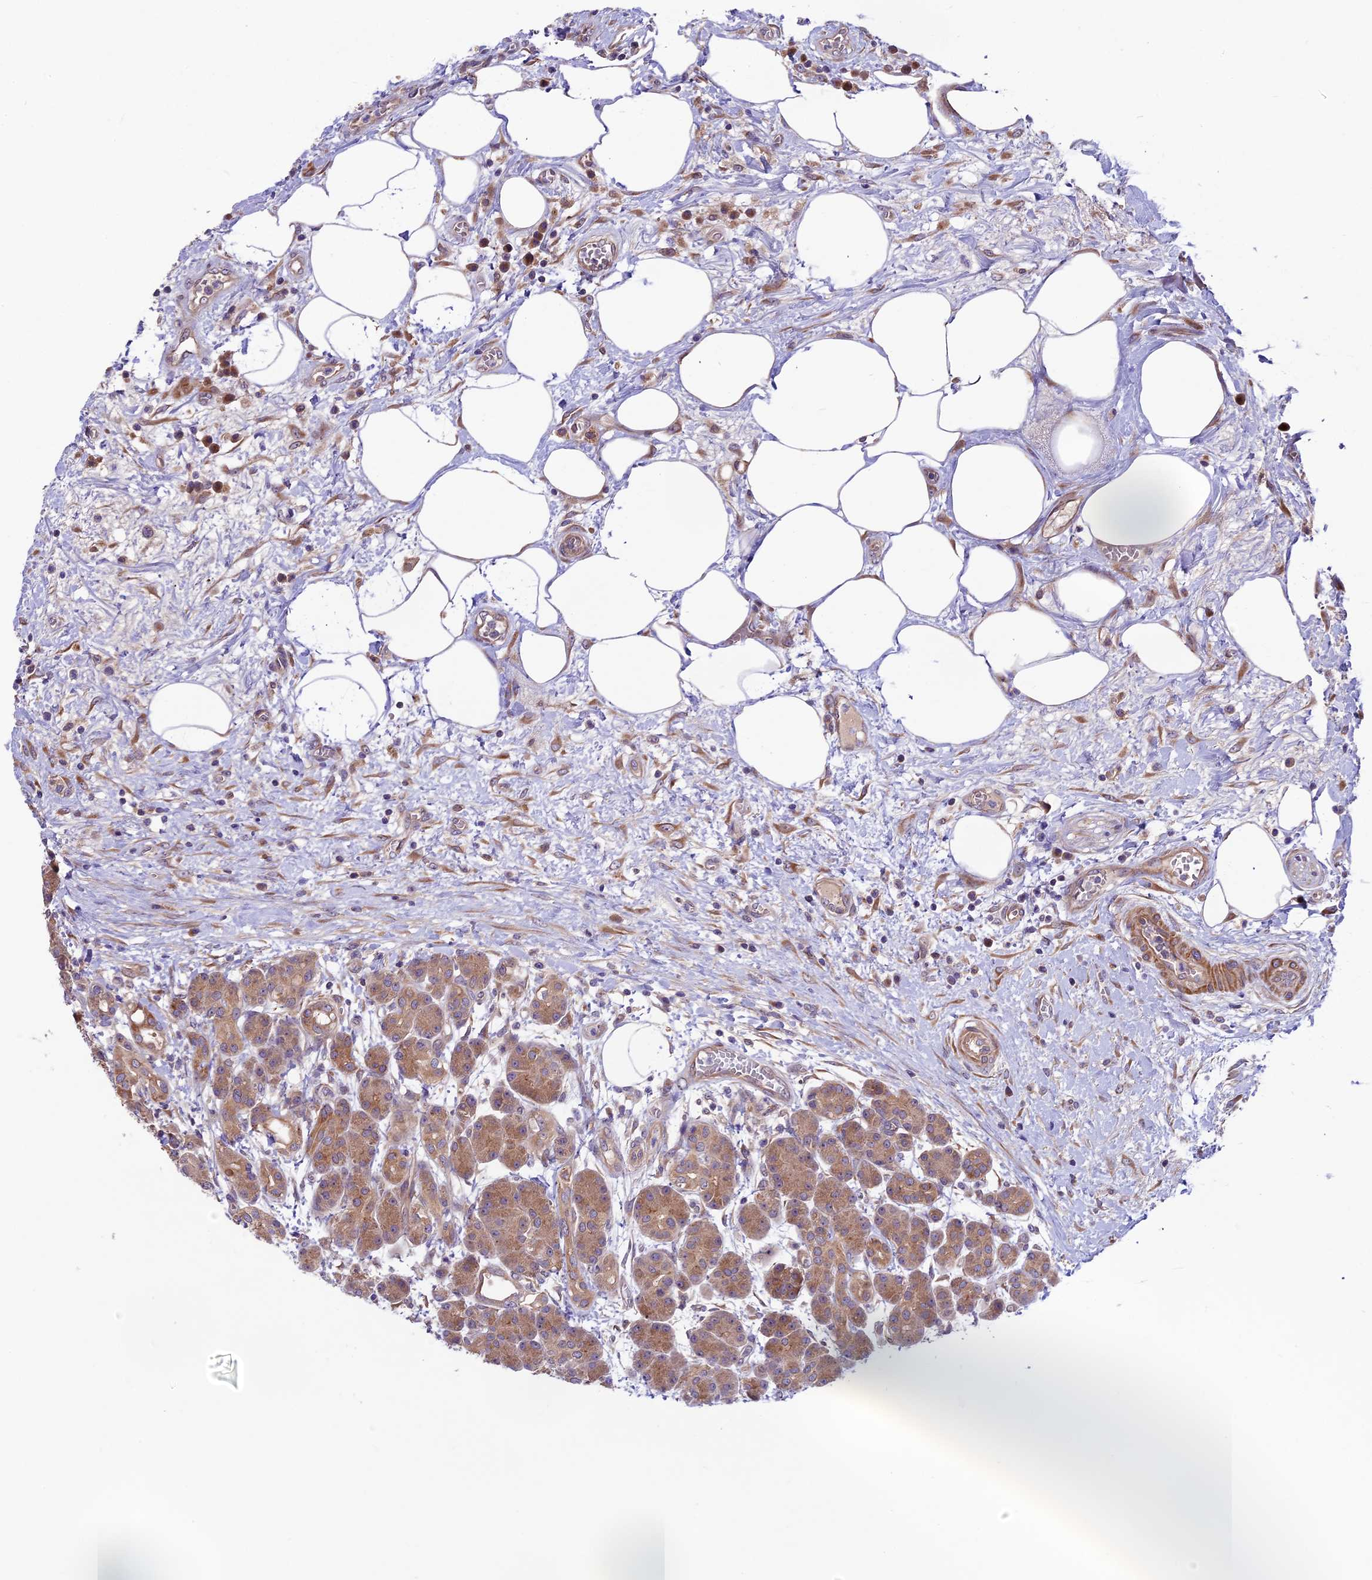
{"staining": {"intensity": "moderate", "quantity": ">75%", "location": "cytoplasmic/membranous"}, "tissue": "pancreas", "cell_type": "Exocrine glandular cells", "image_type": "normal", "snomed": [{"axis": "morphology", "description": "Normal tissue, NOS"}, {"axis": "topography", "description": "Pancreas"}], "caption": "Protein staining of unremarkable pancreas reveals moderate cytoplasmic/membranous expression in approximately >75% of exocrine glandular cells.", "gene": "COG8", "patient": {"sex": "male", "age": 63}}